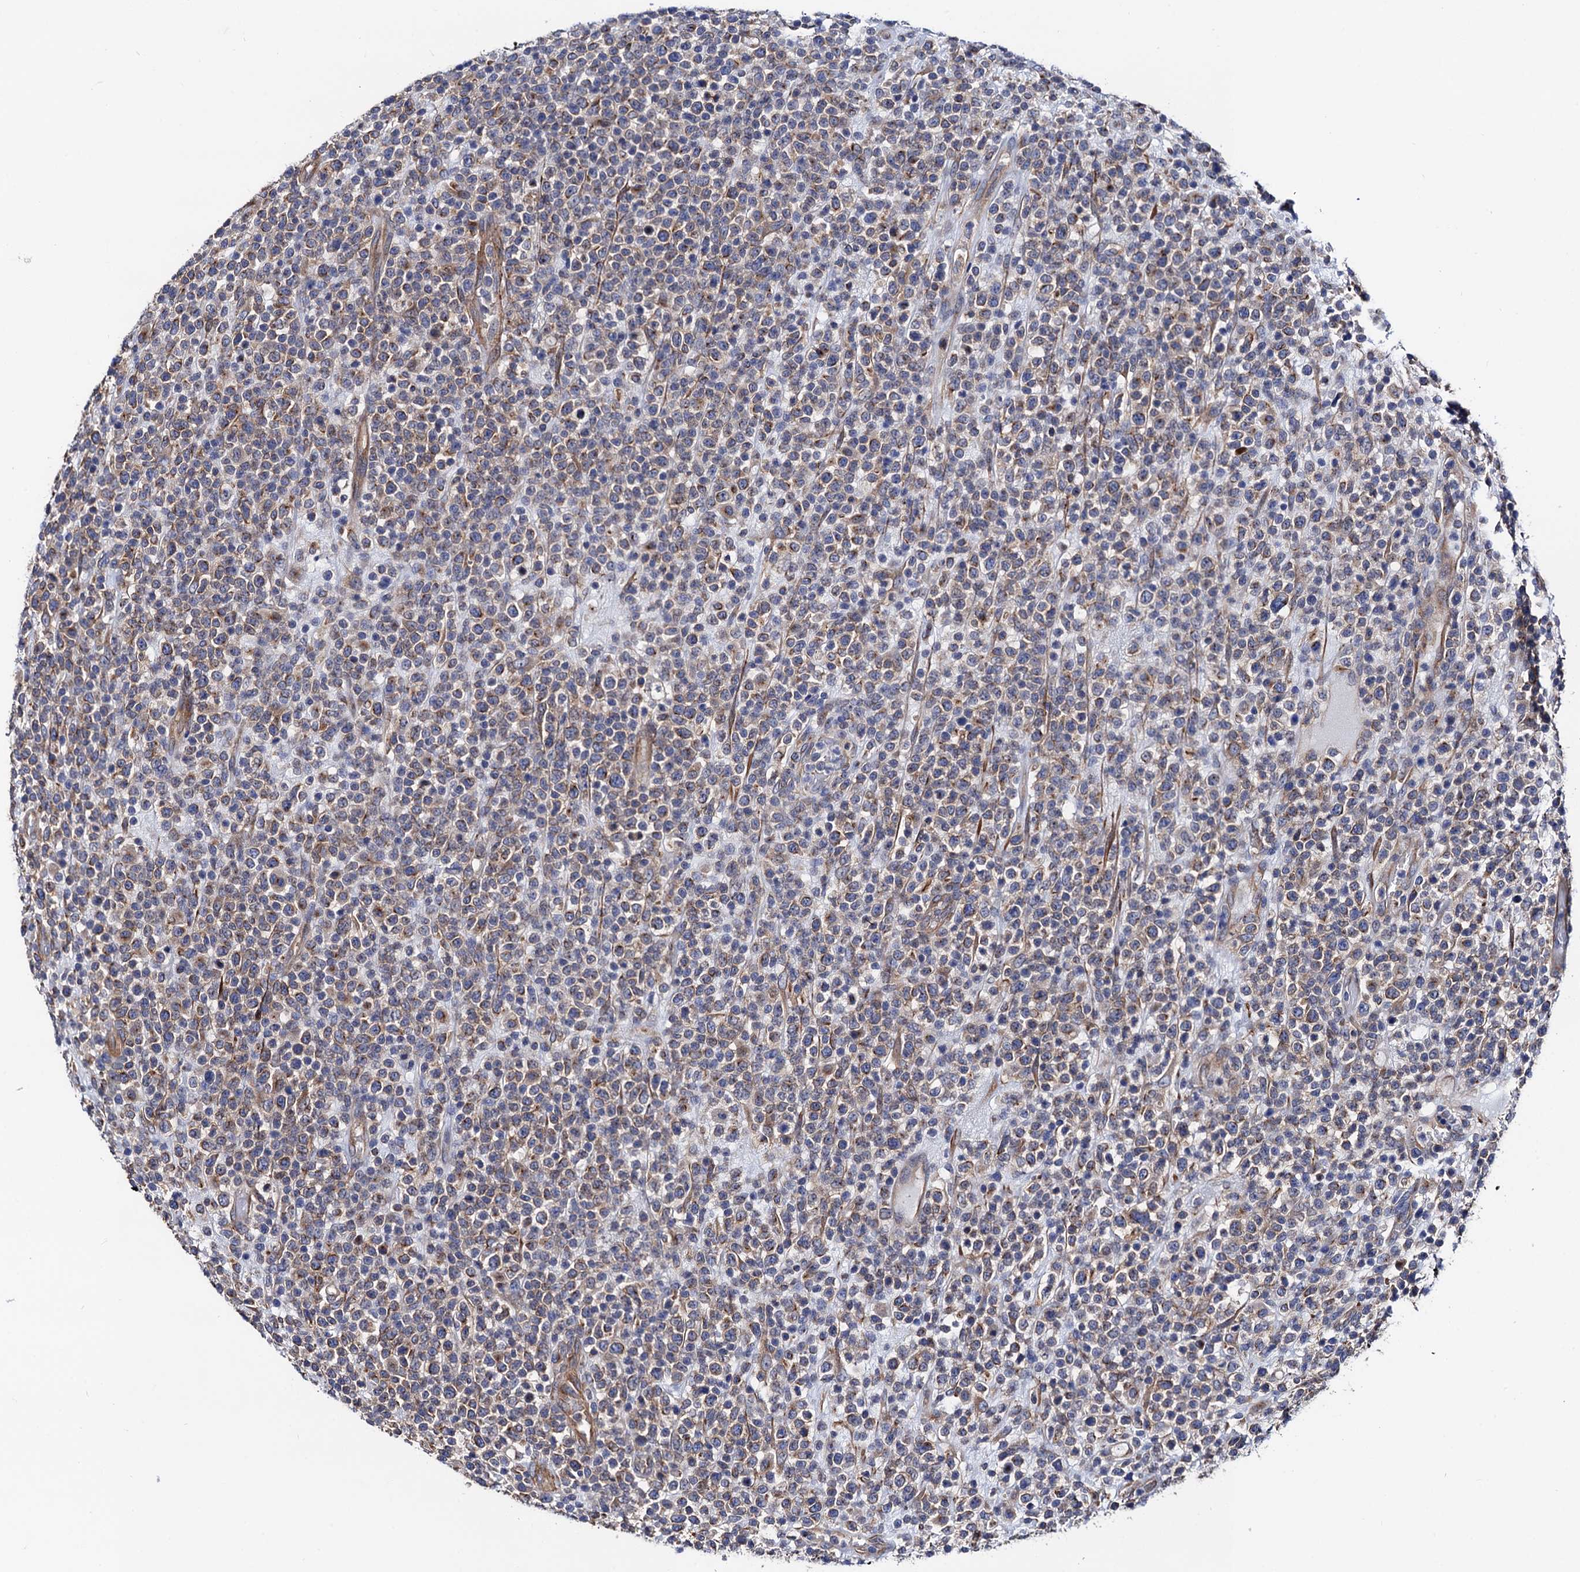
{"staining": {"intensity": "weak", "quantity": "25%-75%", "location": "cytoplasmic/membranous"}, "tissue": "lymphoma", "cell_type": "Tumor cells", "image_type": "cancer", "snomed": [{"axis": "morphology", "description": "Malignant lymphoma, non-Hodgkin's type, High grade"}, {"axis": "topography", "description": "Colon"}], "caption": "DAB (3,3'-diaminobenzidine) immunohistochemical staining of human lymphoma shows weak cytoplasmic/membranous protein staining in about 25%-75% of tumor cells. (IHC, brightfield microscopy, high magnification).", "gene": "ZDHHC18", "patient": {"sex": "female", "age": 53}}